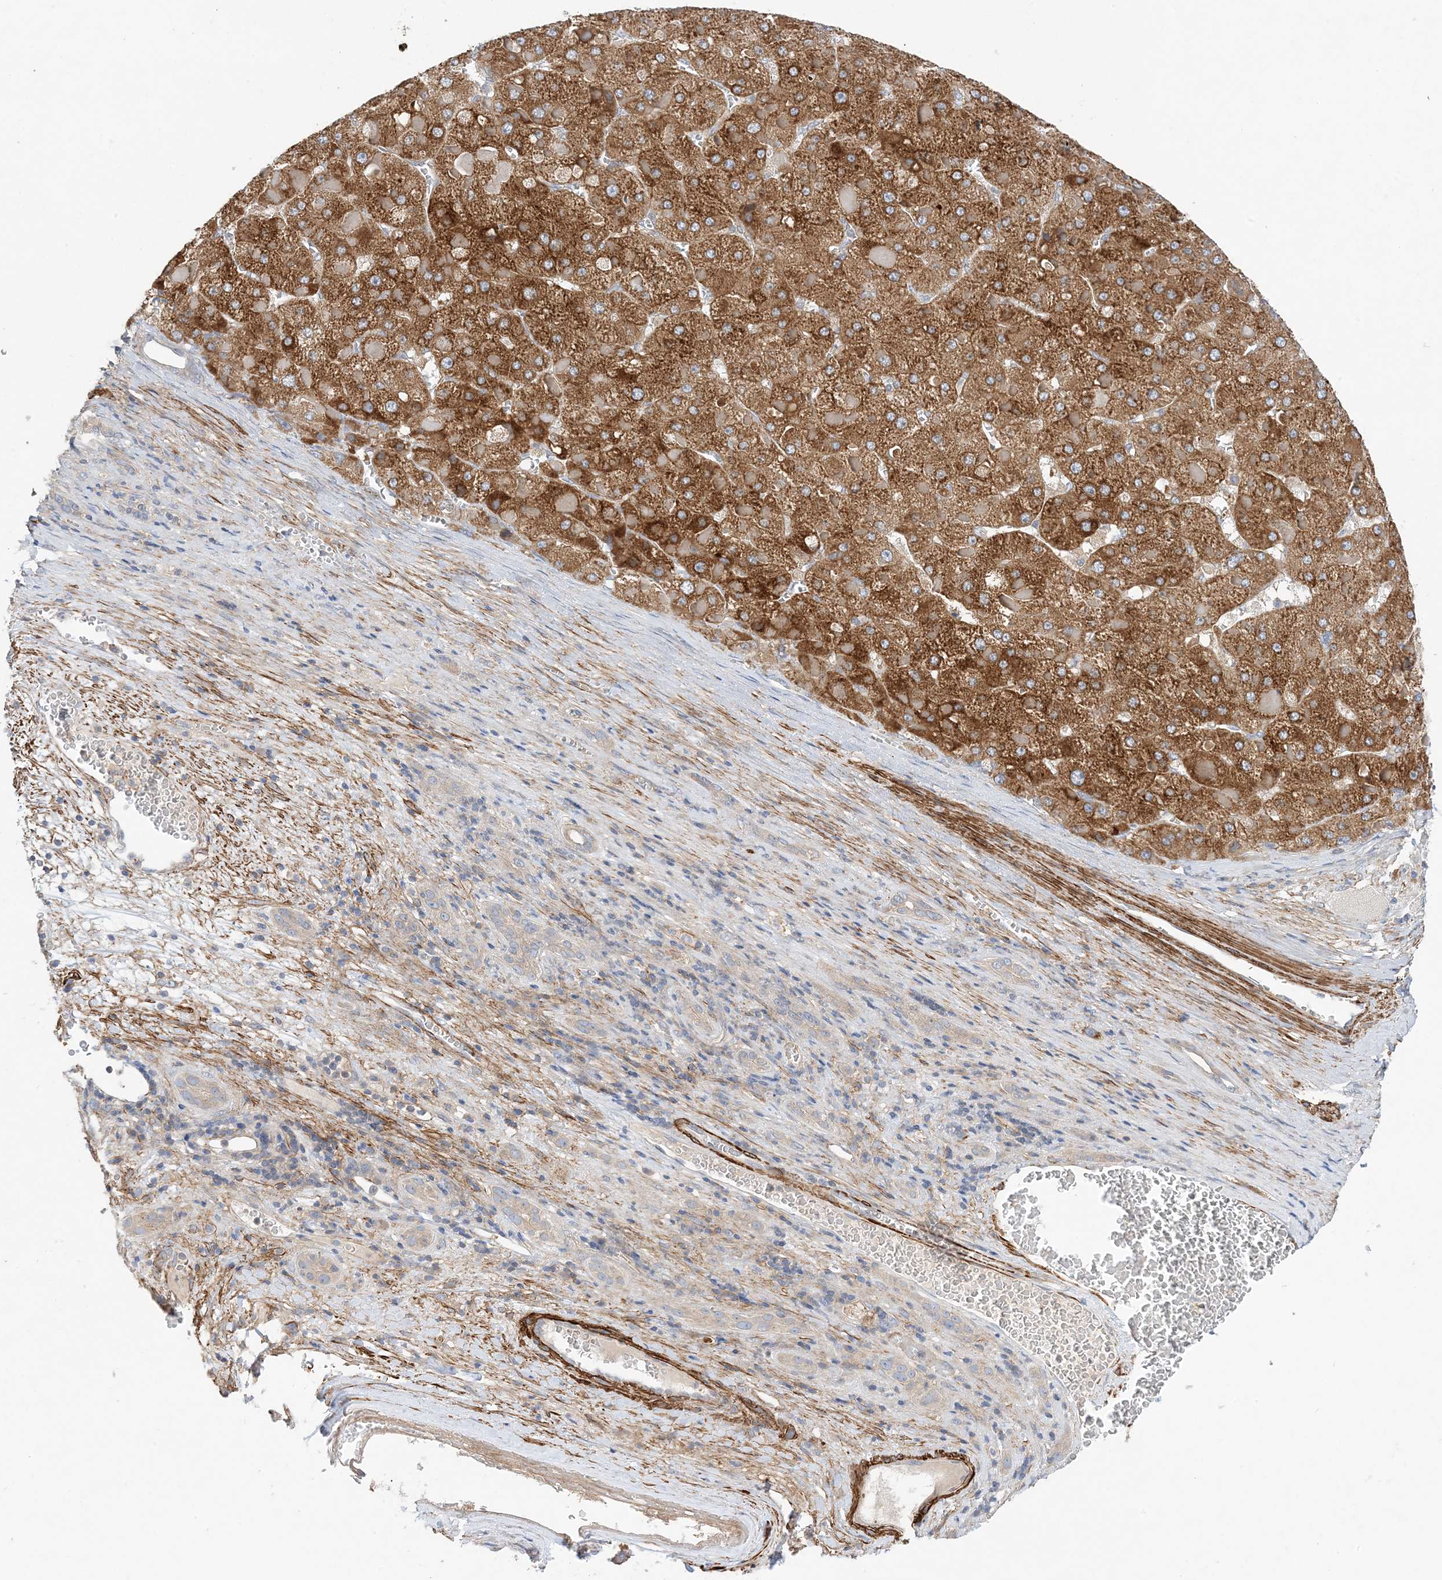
{"staining": {"intensity": "strong", "quantity": ">75%", "location": "cytoplasmic/membranous"}, "tissue": "liver cancer", "cell_type": "Tumor cells", "image_type": "cancer", "snomed": [{"axis": "morphology", "description": "Carcinoma, Hepatocellular, NOS"}, {"axis": "topography", "description": "Liver"}], "caption": "Protein expression by immunohistochemistry (IHC) reveals strong cytoplasmic/membranous expression in about >75% of tumor cells in liver cancer (hepatocellular carcinoma). (DAB IHC, brown staining for protein, blue staining for nuclei).", "gene": "KIFBP", "patient": {"sex": "female", "age": 73}}